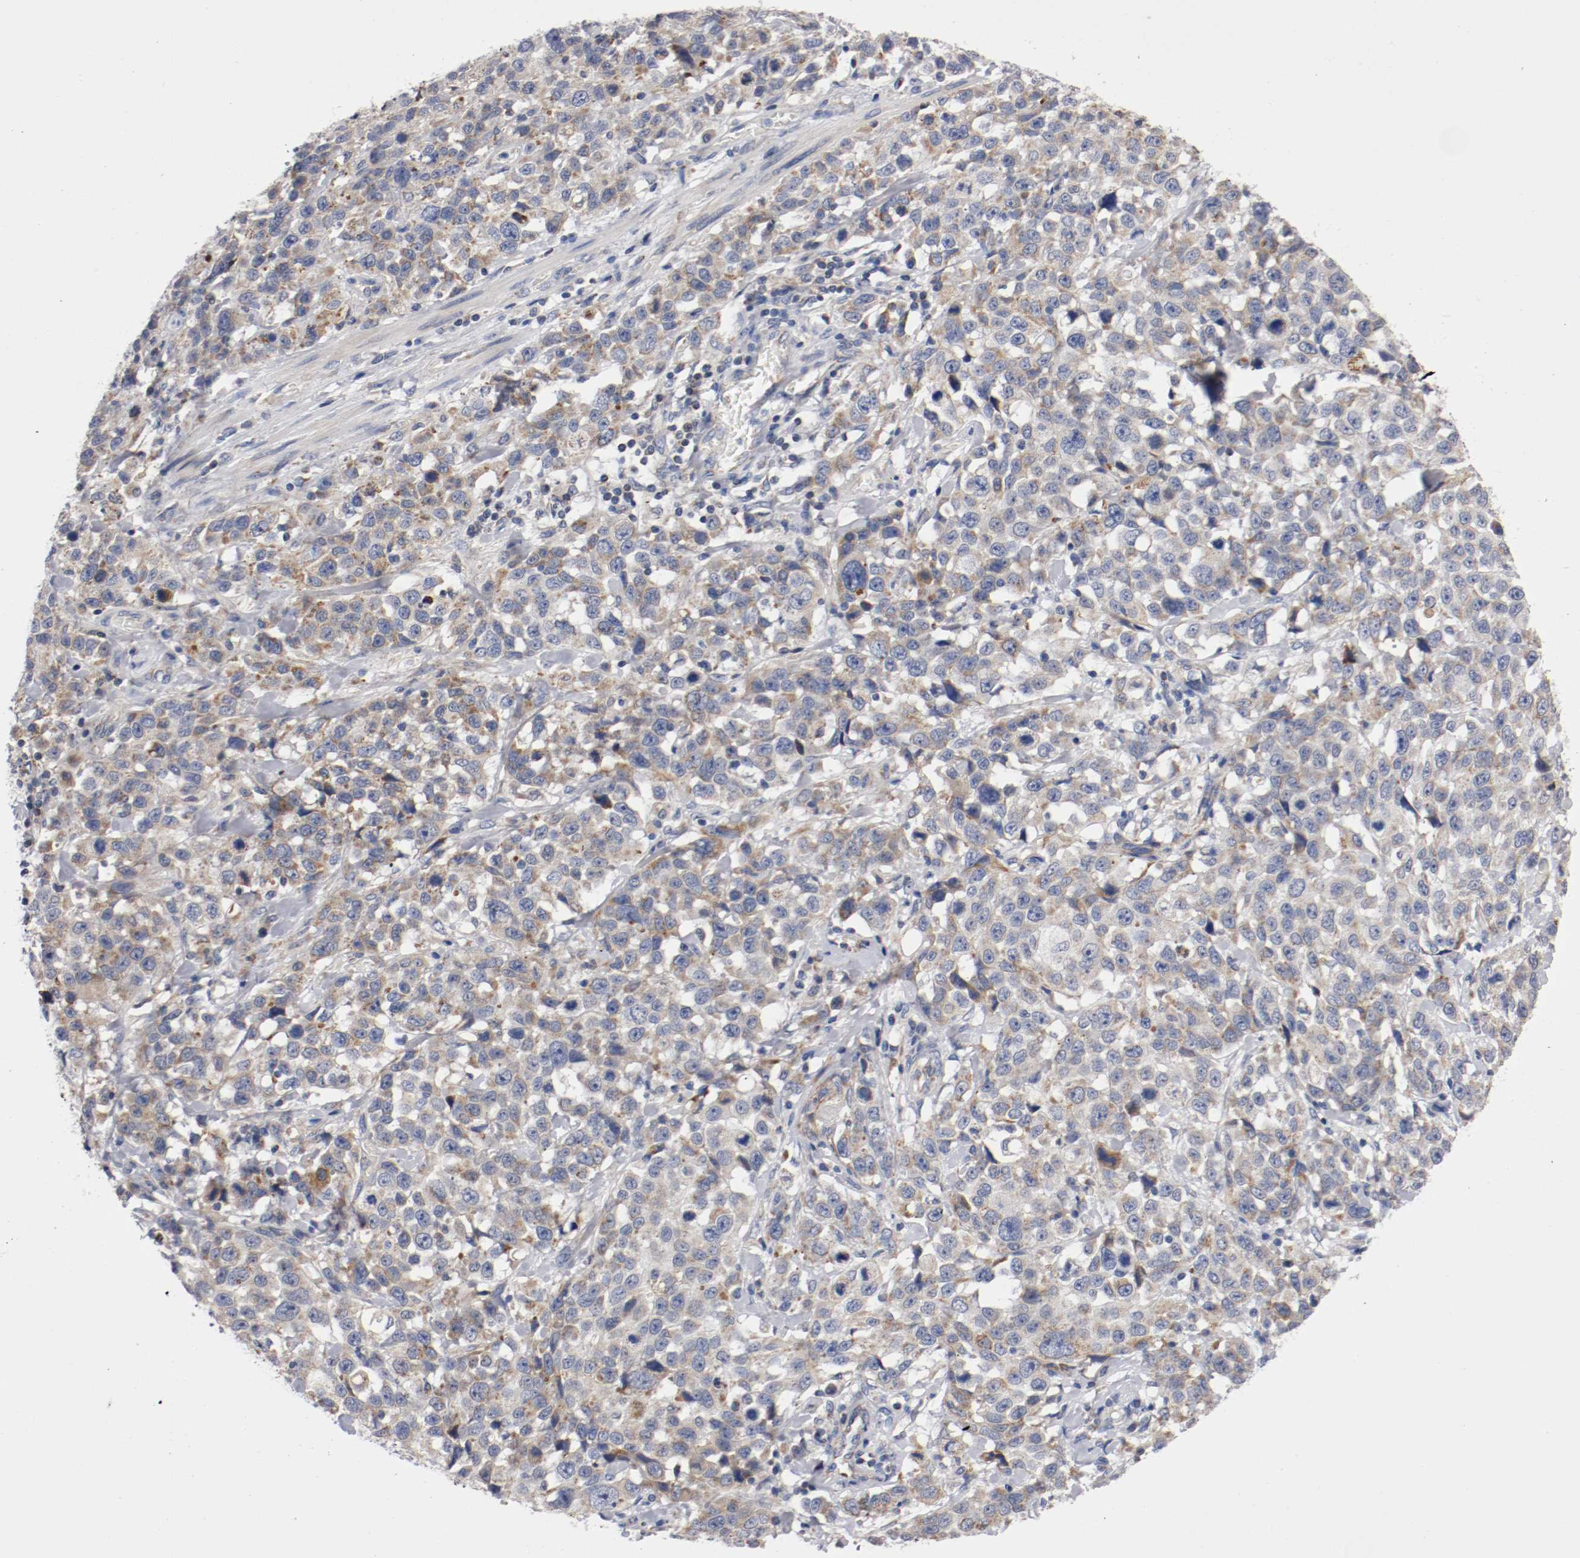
{"staining": {"intensity": "weak", "quantity": "25%-75%", "location": "cytoplasmic/membranous"}, "tissue": "stomach cancer", "cell_type": "Tumor cells", "image_type": "cancer", "snomed": [{"axis": "morphology", "description": "Normal tissue, NOS"}, {"axis": "morphology", "description": "Adenocarcinoma, NOS"}, {"axis": "topography", "description": "Stomach"}], "caption": "There is low levels of weak cytoplasmic/membranous staining in tumor cells of stomach cancer (adenocarcinoma), as demonstrated by immunohistochemical staining (brown color).", "gene": "PCSK6", "patient": {"sex": "male", "age": 48}}